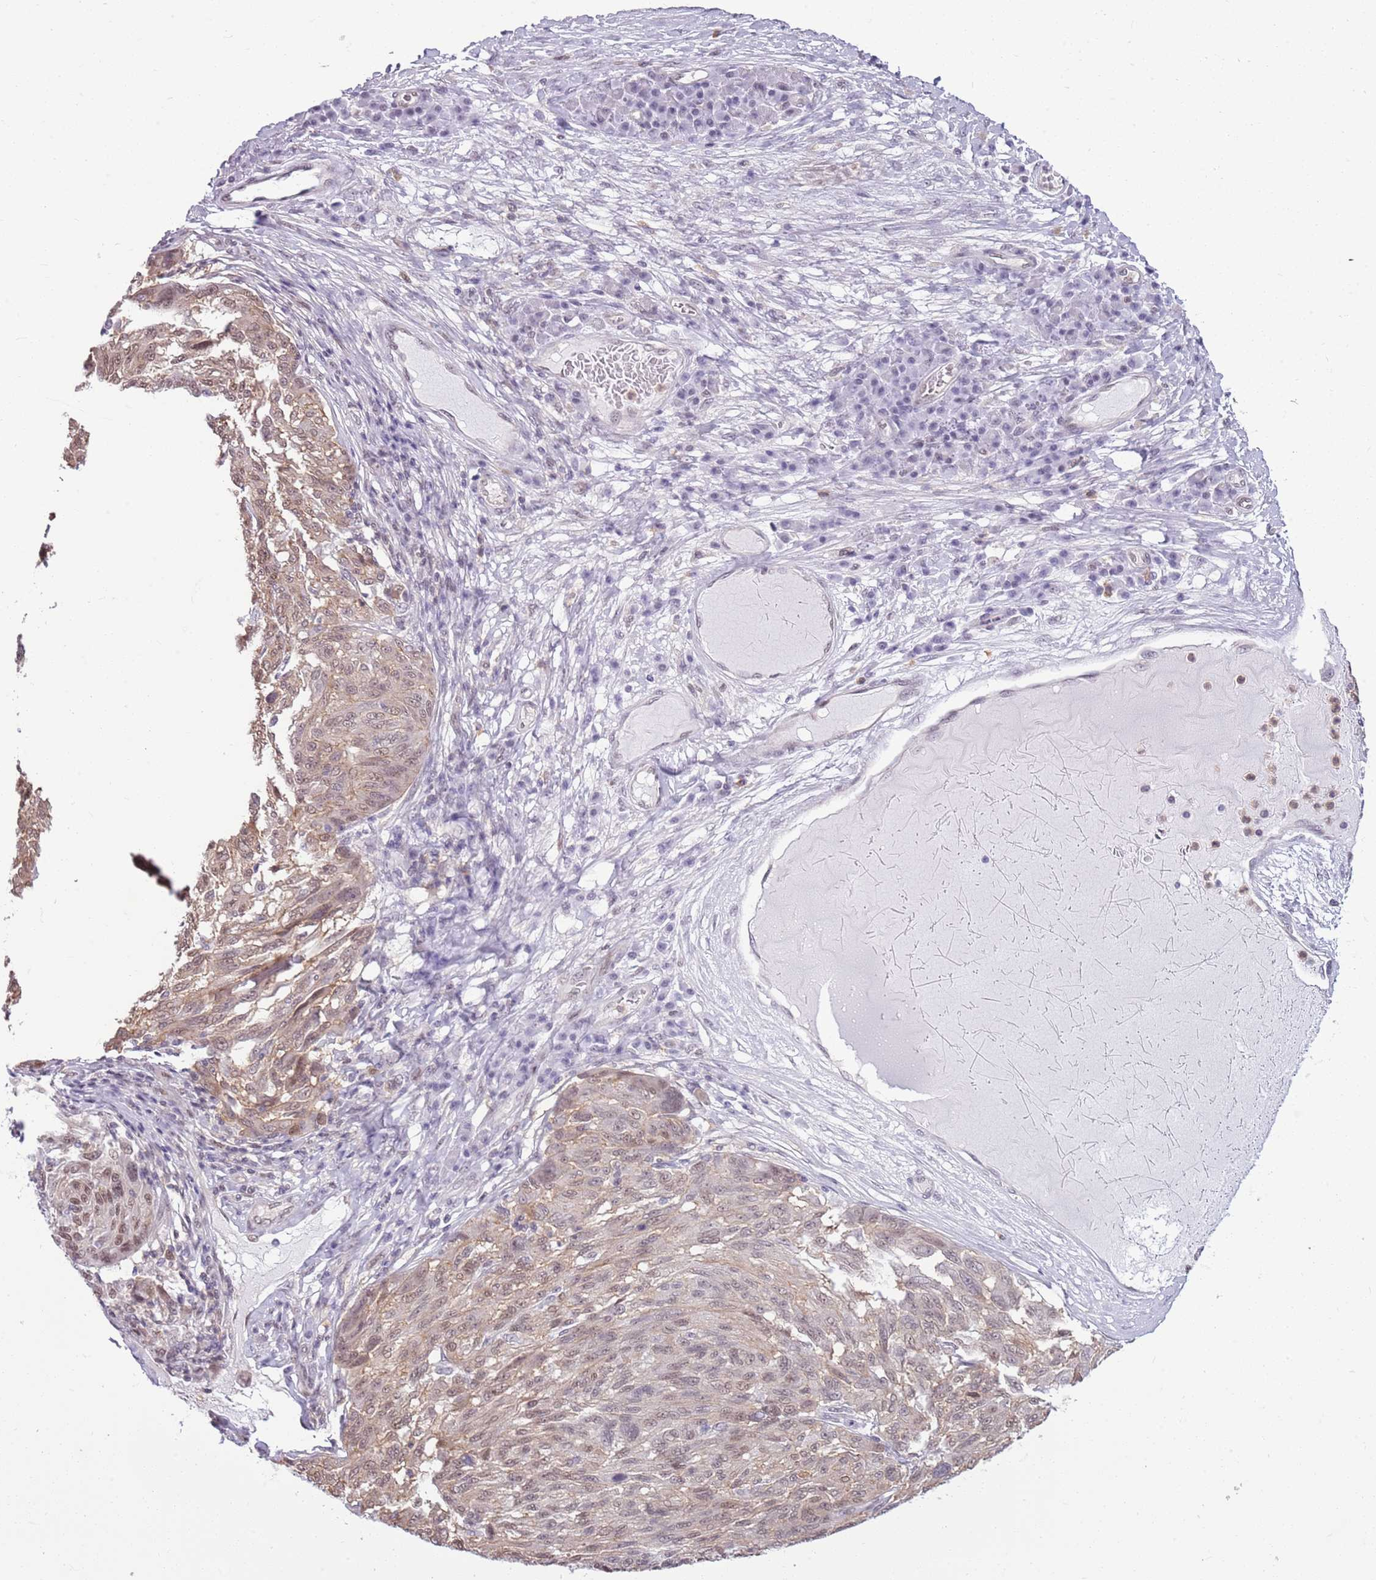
{"staining": {"intensity": "weak", "quantity": "25%-75%", "location": "cytoplasmic/membranous,nuclear"}, "tissue": "melanoma", "cell_type": "Tumor cells", "image_type": "cancer", "snomed": [{"axis": "morphology", "description": "Malignant melanoma, NOS"}, {"axis": "topography", "description": "Skin"}], "caption": "Immunohistochemistry photomicrograph of malignant melanoma stained for a protein (brown), which demonstrates low levels of weak cytoplasmic/membranous and nuclear expression in approximately 25%-75% of tumor cells.", "gene": "DHX32", "patient": {"sex": "male", "age": 53}}